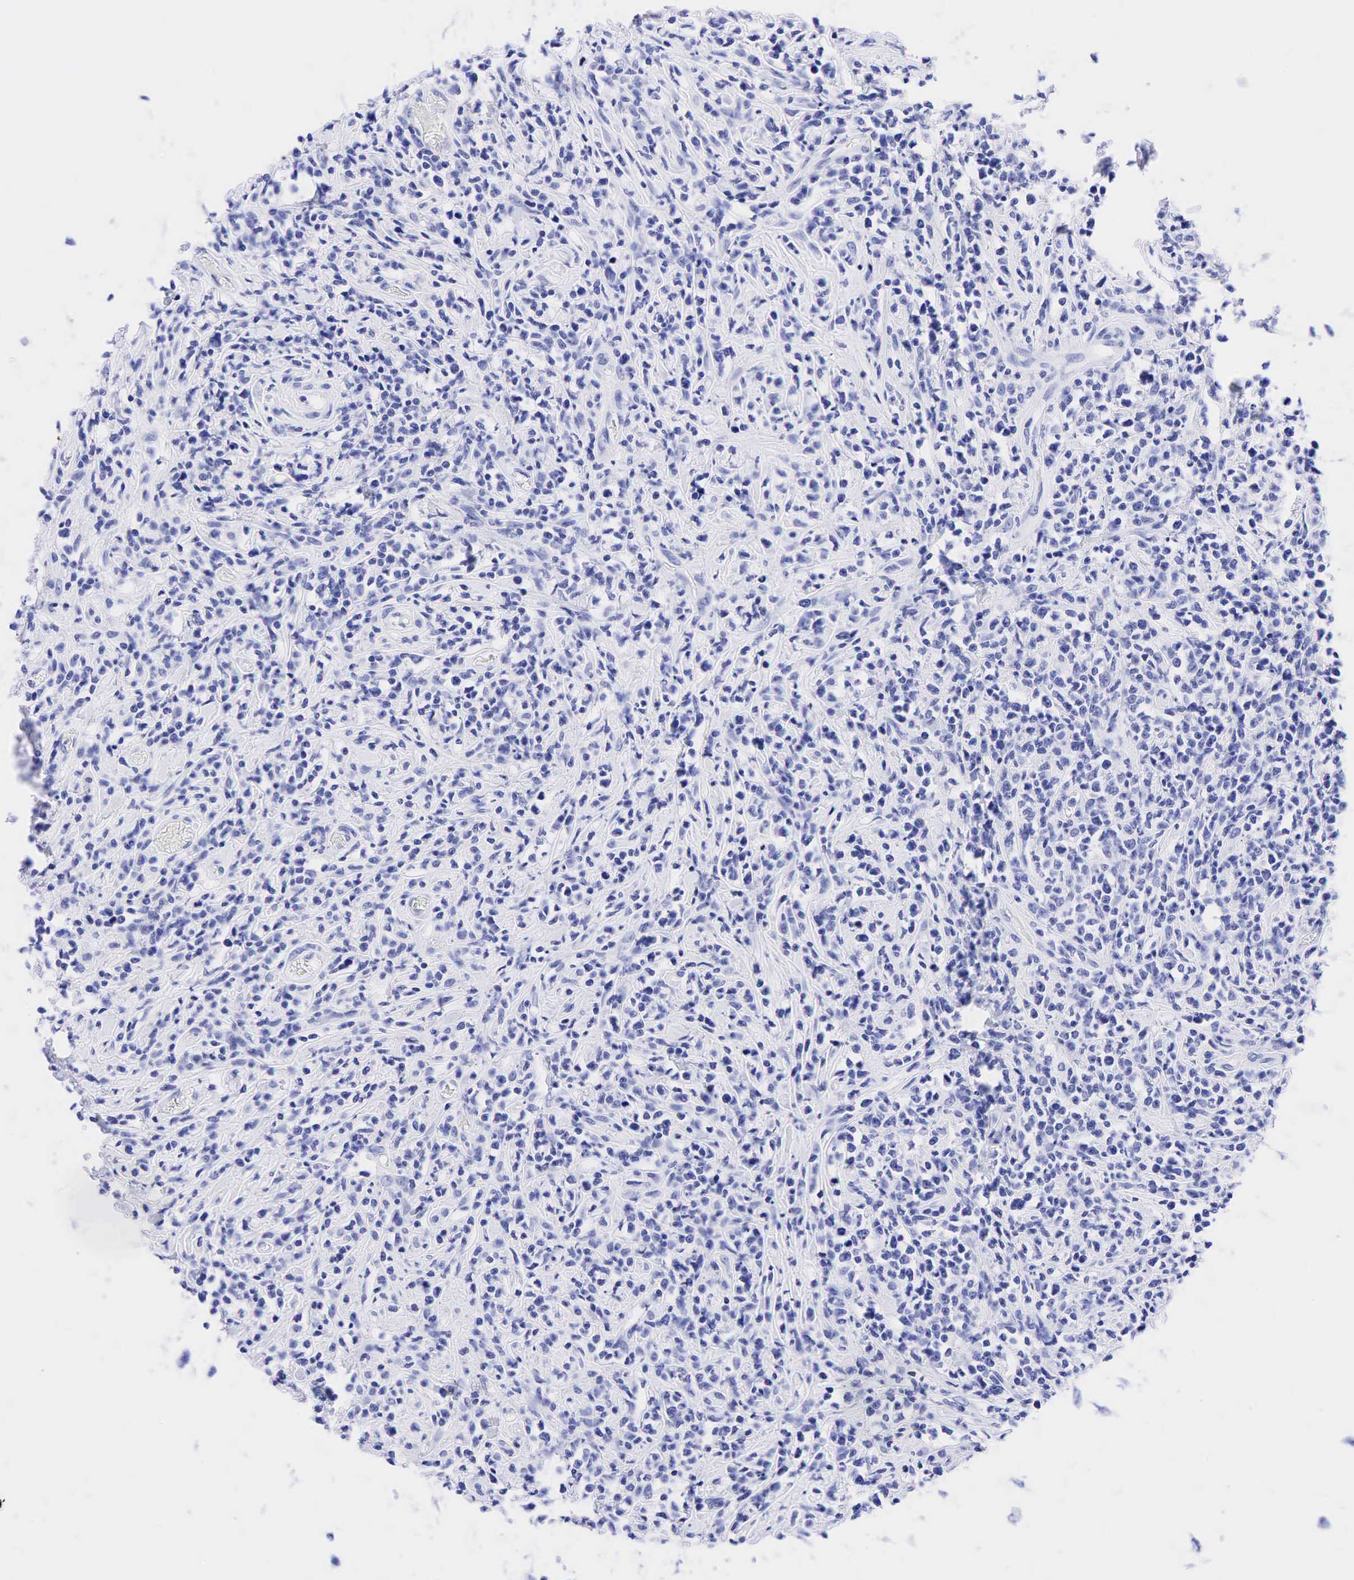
{"staining": {"intensity": "negative", "quantity": "none", "location": "none"}, "tissue": "lymphoma", "cell_type": "Tumor cells", "image_type": "cancer", "snomed": [{"axis": "morphology", "description": "Malignant lymphoma, non-Hodgkin's type, High grade"}, {"axis": "topography", "description": "Colon"}], "caption": "This is an immunohistochemistry photomicrograph of malignant lymphoma, non-Hodgkin's type (high-grade). There is no positivity in tumor cells.", "gene": "CEACAM5", "patient": {"sex": "male", "age": 82}}